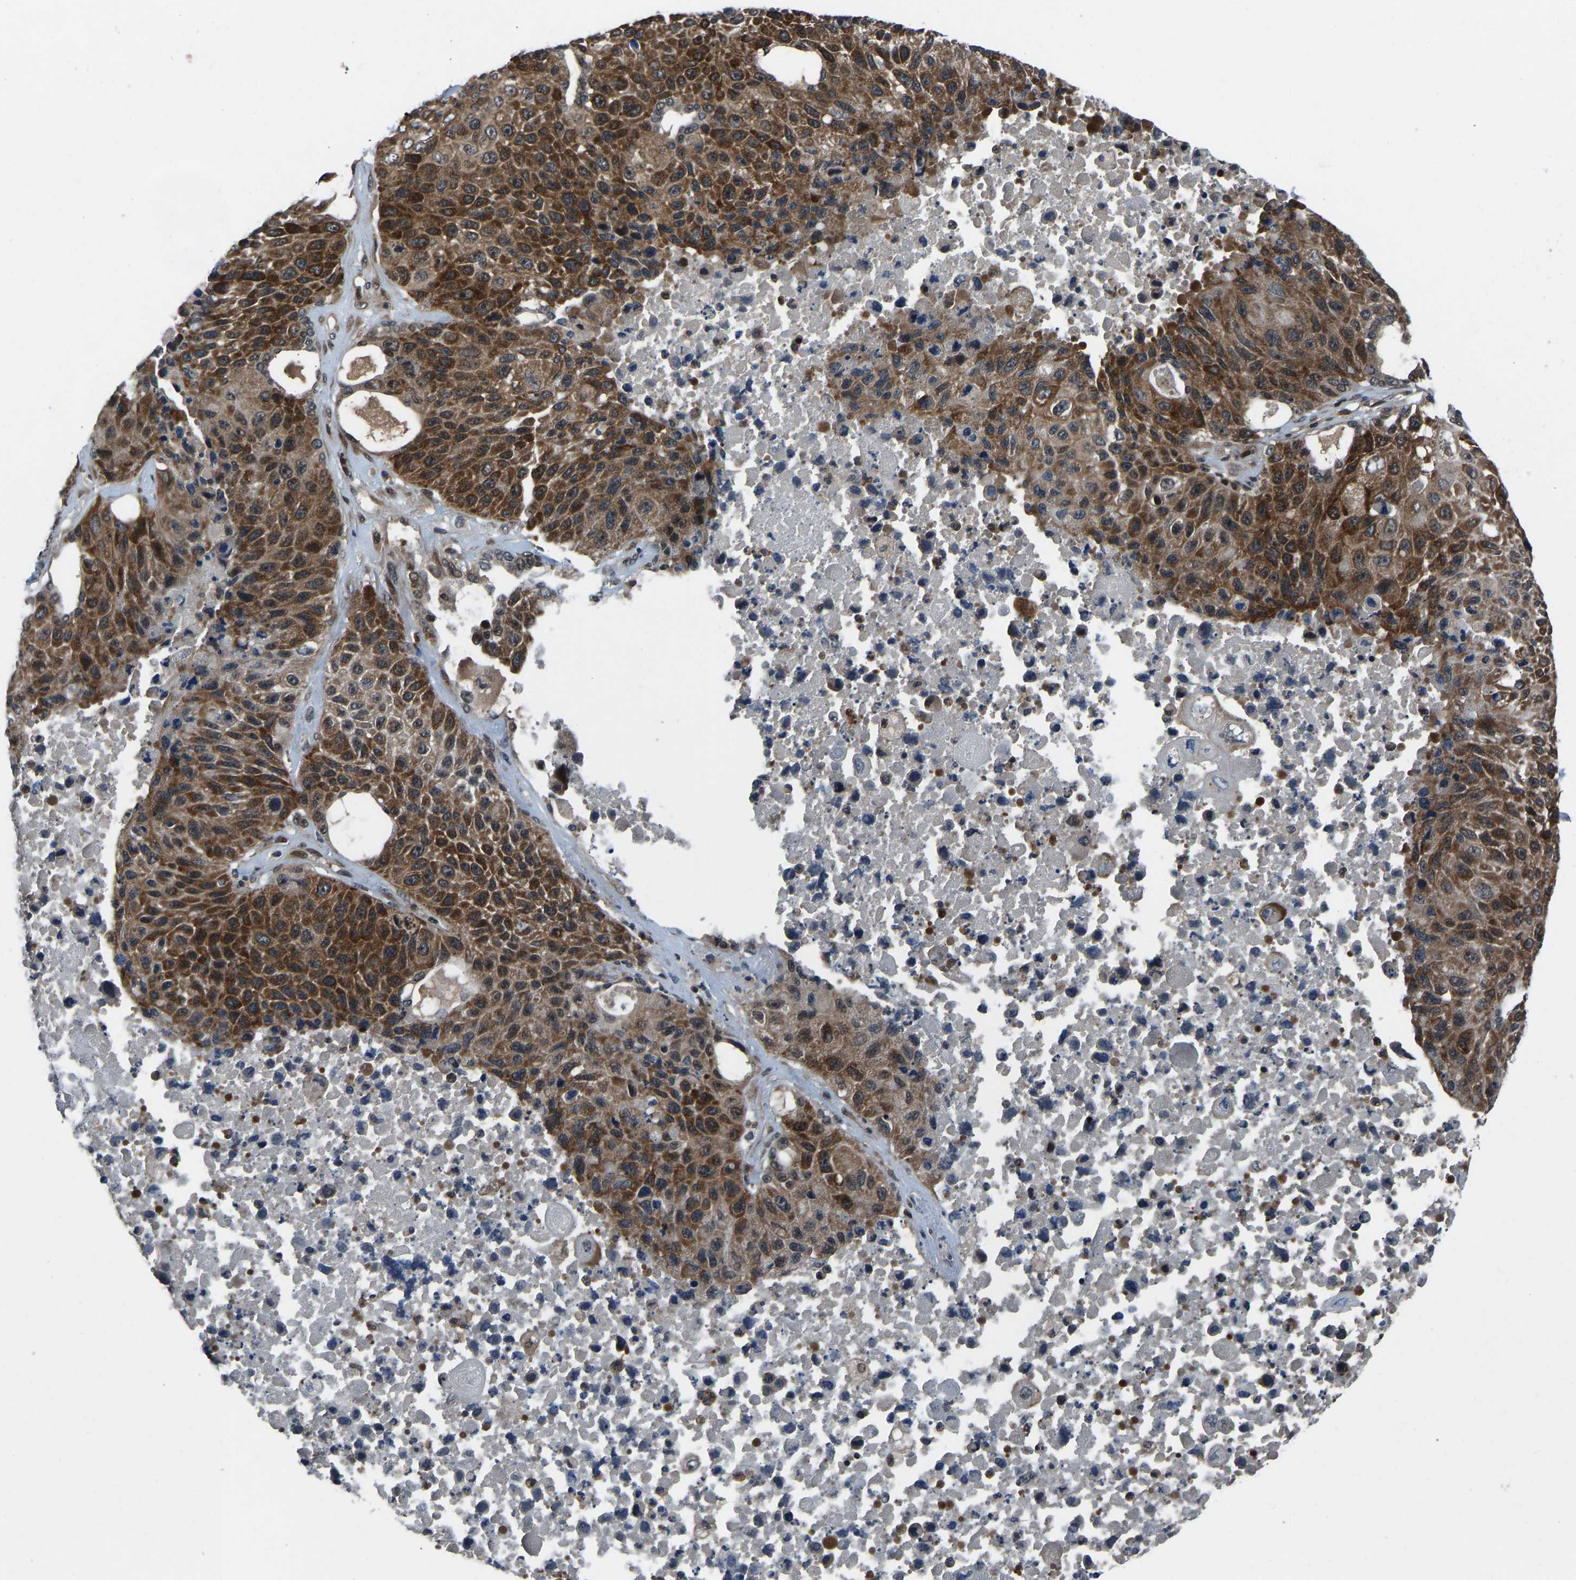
{"staining": {"intensity": "moderate", "quantity": ">75%", "location": "cytoplasmic/membranous"}, "tissue": "lung cancer", "cell_type": "Tumor cells", "image_type": "cancer", "snomed": [{"axis": "morphology", "description": "Squamous cell carcinoma, NOS"}, {"axis": "topography", "description": "Lung"}], "caption": "IHC of human lung cancer reveals medium levels of moderate cytoplasmic/membranous staining in about >75% of tumor cells.", "gene": "RLIM", "patient": {"sex": "male", "age": 61}}